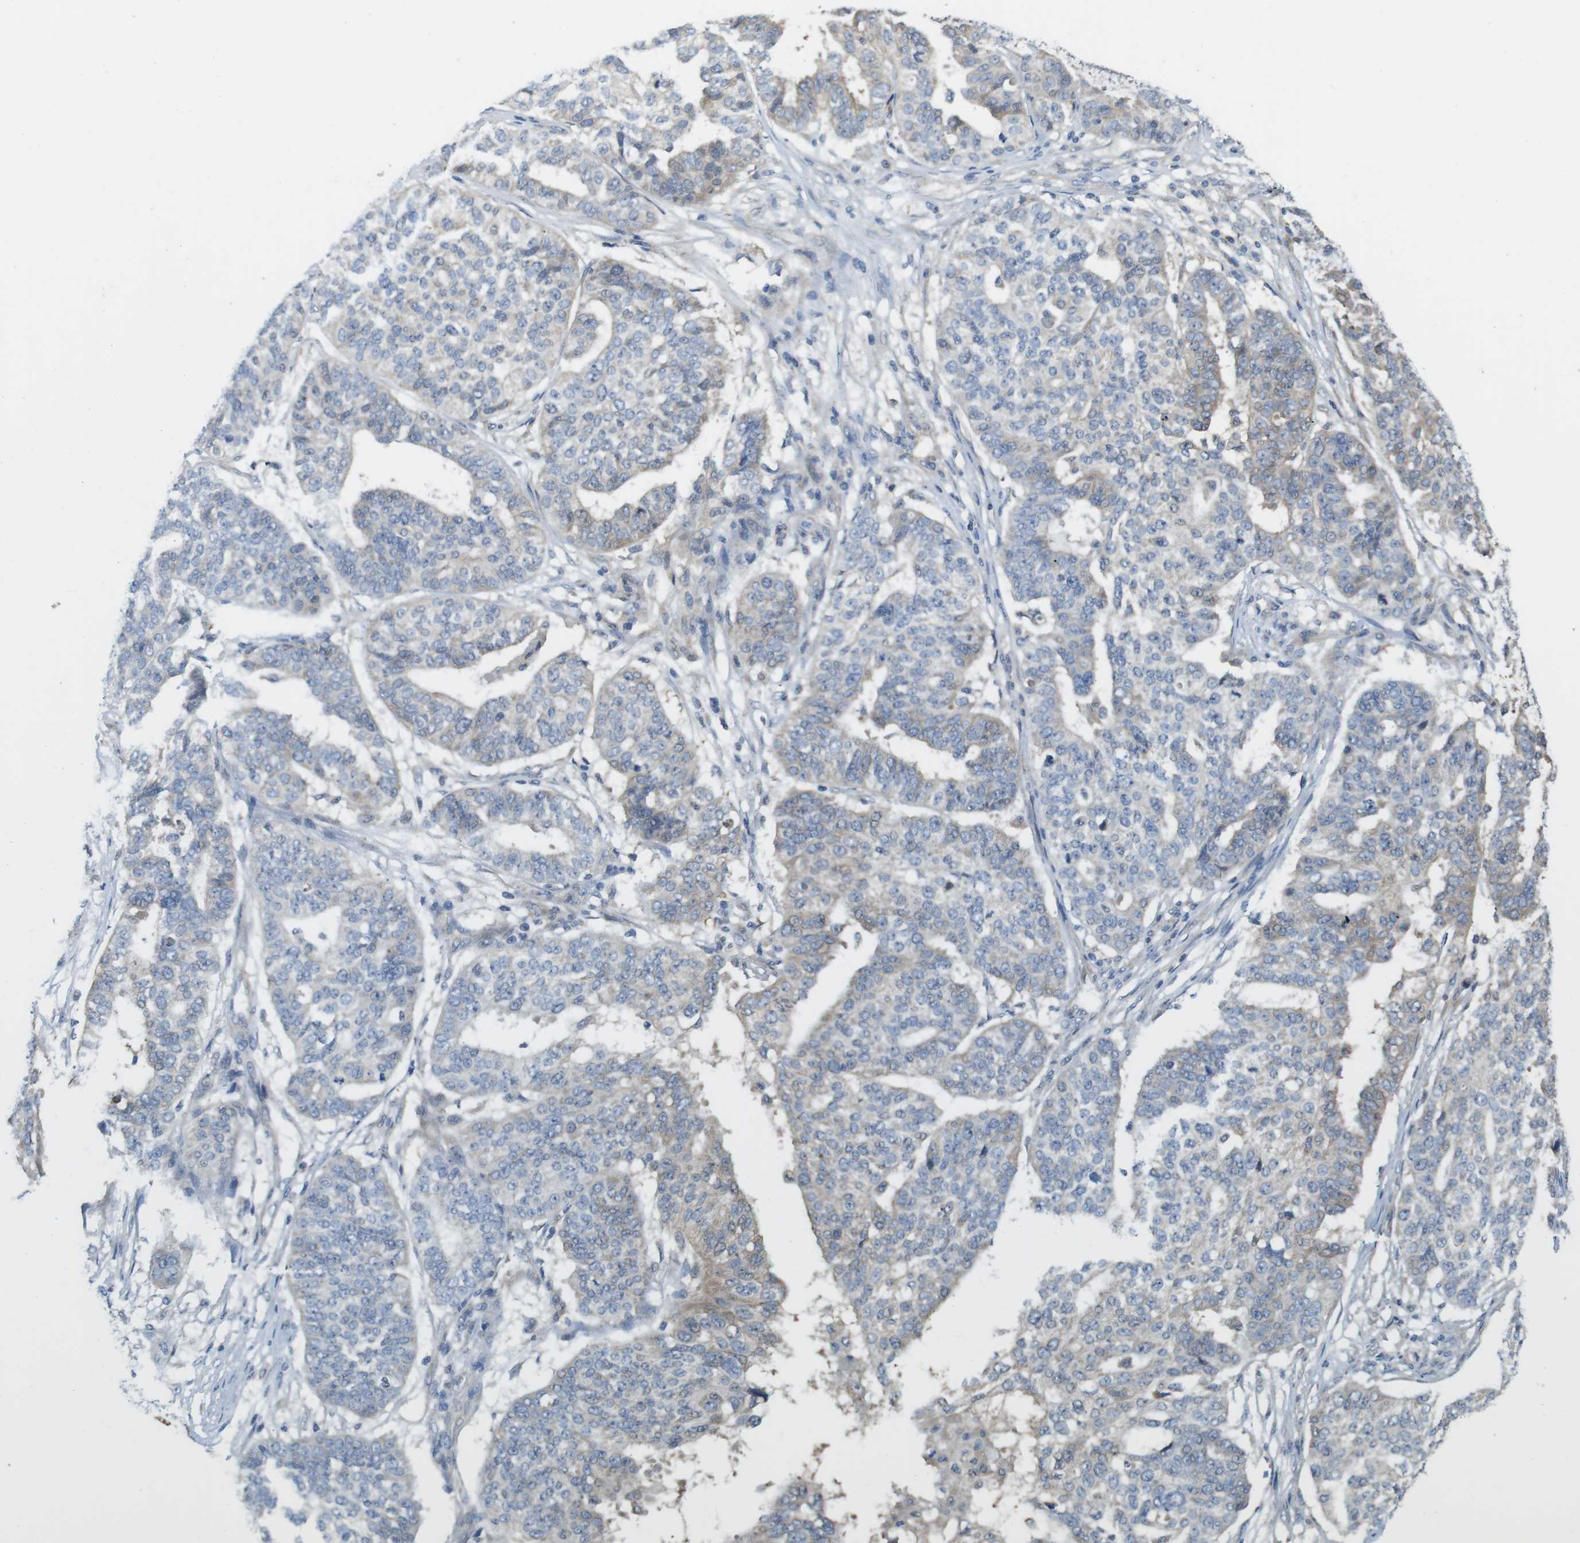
{"staining": {"intensity": "weak", "quantity": "<25%", "location": "cytoplasmic/membranous"}, "tissue": "ovarian cancer", "cell_type": "Tumor cells", "image_type": "cancer", "snomed": [{"axis": "morphology", "description": "Cystadenocarcinoma, serous, NOS"}, {"axis": "topography", "description": "Ovary"}], "caption": "Tumor cells show no significant protein positivity in ovarian cancer (serous cystadenocarcinoma).", "gene": "ABHD15", "patient": {"sex": "female", "age": 59}}